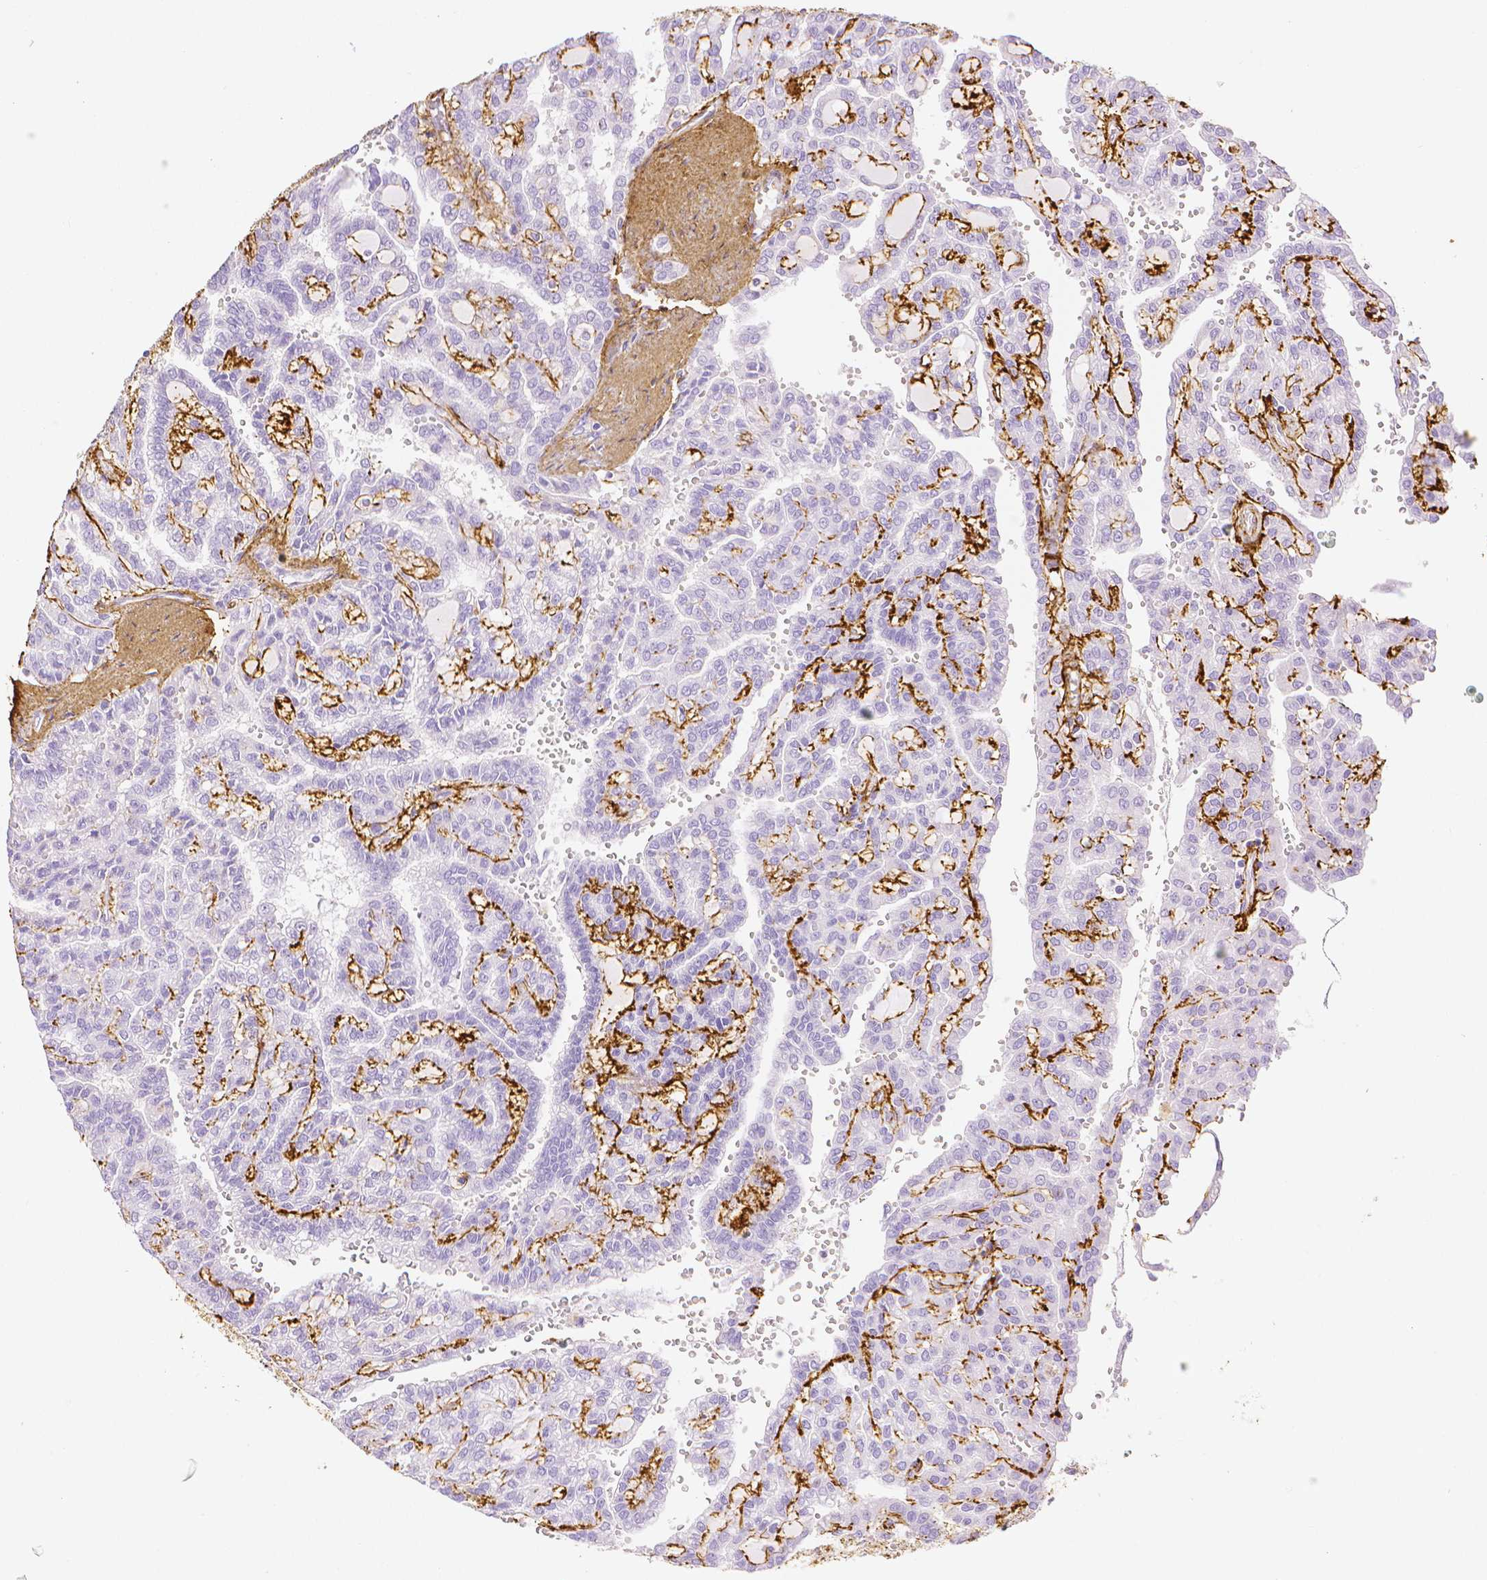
{"staining": {"intensity": "negative", "quantity": "none", "location": "none"}, "tissue": "renal cancer", "cell_type": "Tumor cells", "image_type": "cancer", "snomed": [{"axis": "morphology", "description": "Adenocarcinoma, NOS"}, {"axis": "topography", "description": "Kidney"}], "caption": "Image shows no significant protein positivity in tumor cells of adenocarcinoma (renal). The staining was performed using DAB to visualize the protein expression in brown, while the nuclei were stained in blue with hematoxylin (Magnification: 20x).", "gene": "FBN1", "patient": {"sex": "male", "age": 63}}